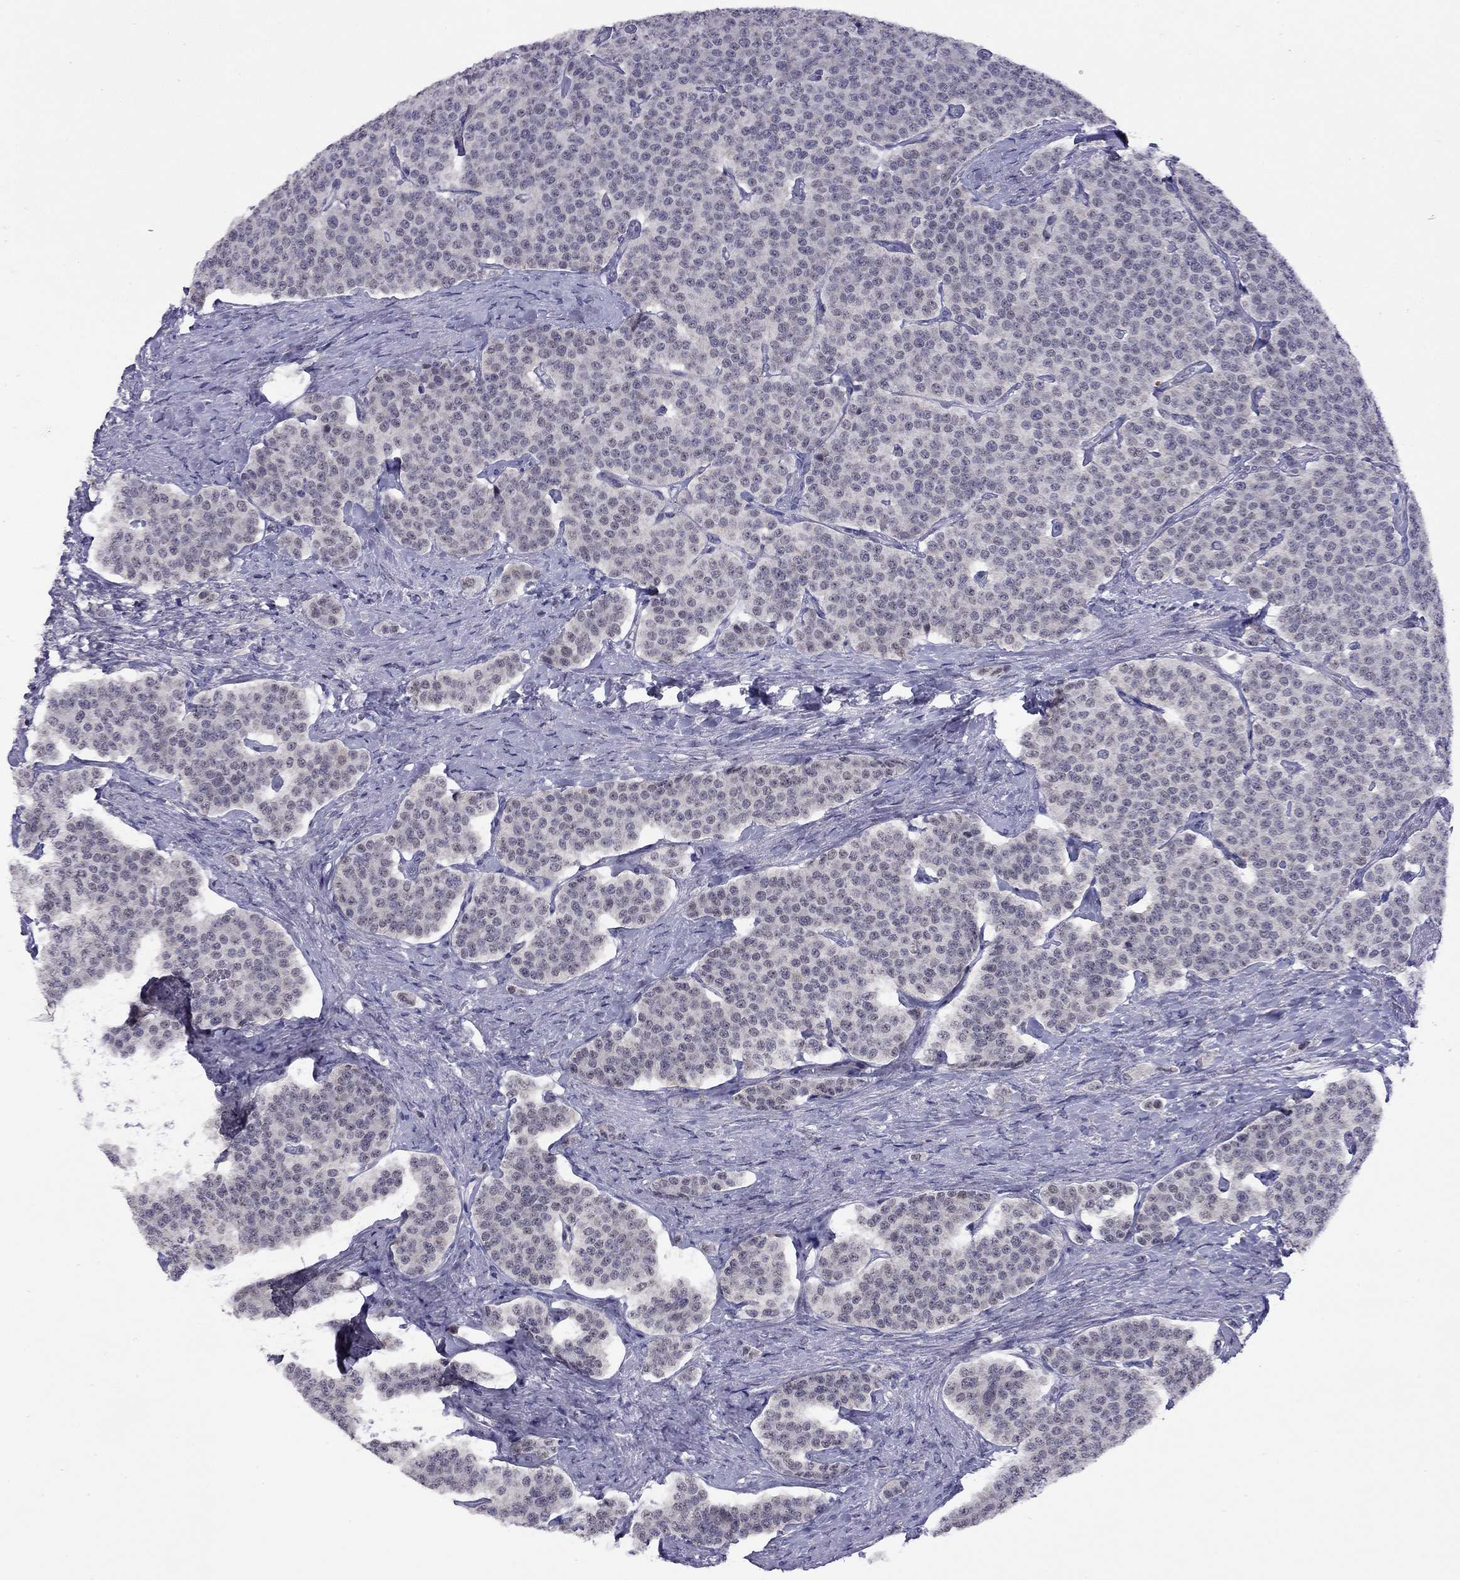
{"staining": {"intensity": "negative", "quantity": "none", "location": "none"}, "tissue": "carcinoid", "cell_type": "Tumor cells", "image_type": "cancer", "snomed": [{"axis": "morphology", "description": "Carcinoid, malignant, NOS"}, {"axis": "topography", "description": "Small intestine"}], "caption": "A histopathology image of human carcinoid (malignant) is negative for staining in tumor cells. (Stains: DAB (3,3'-diaminobenzidine) IHC with hematoxylin counter stain, Microscopy: brightfield microscopy at high magnification).", "gene": "HES5", "patient": {"sex": "female", "age": 58}}